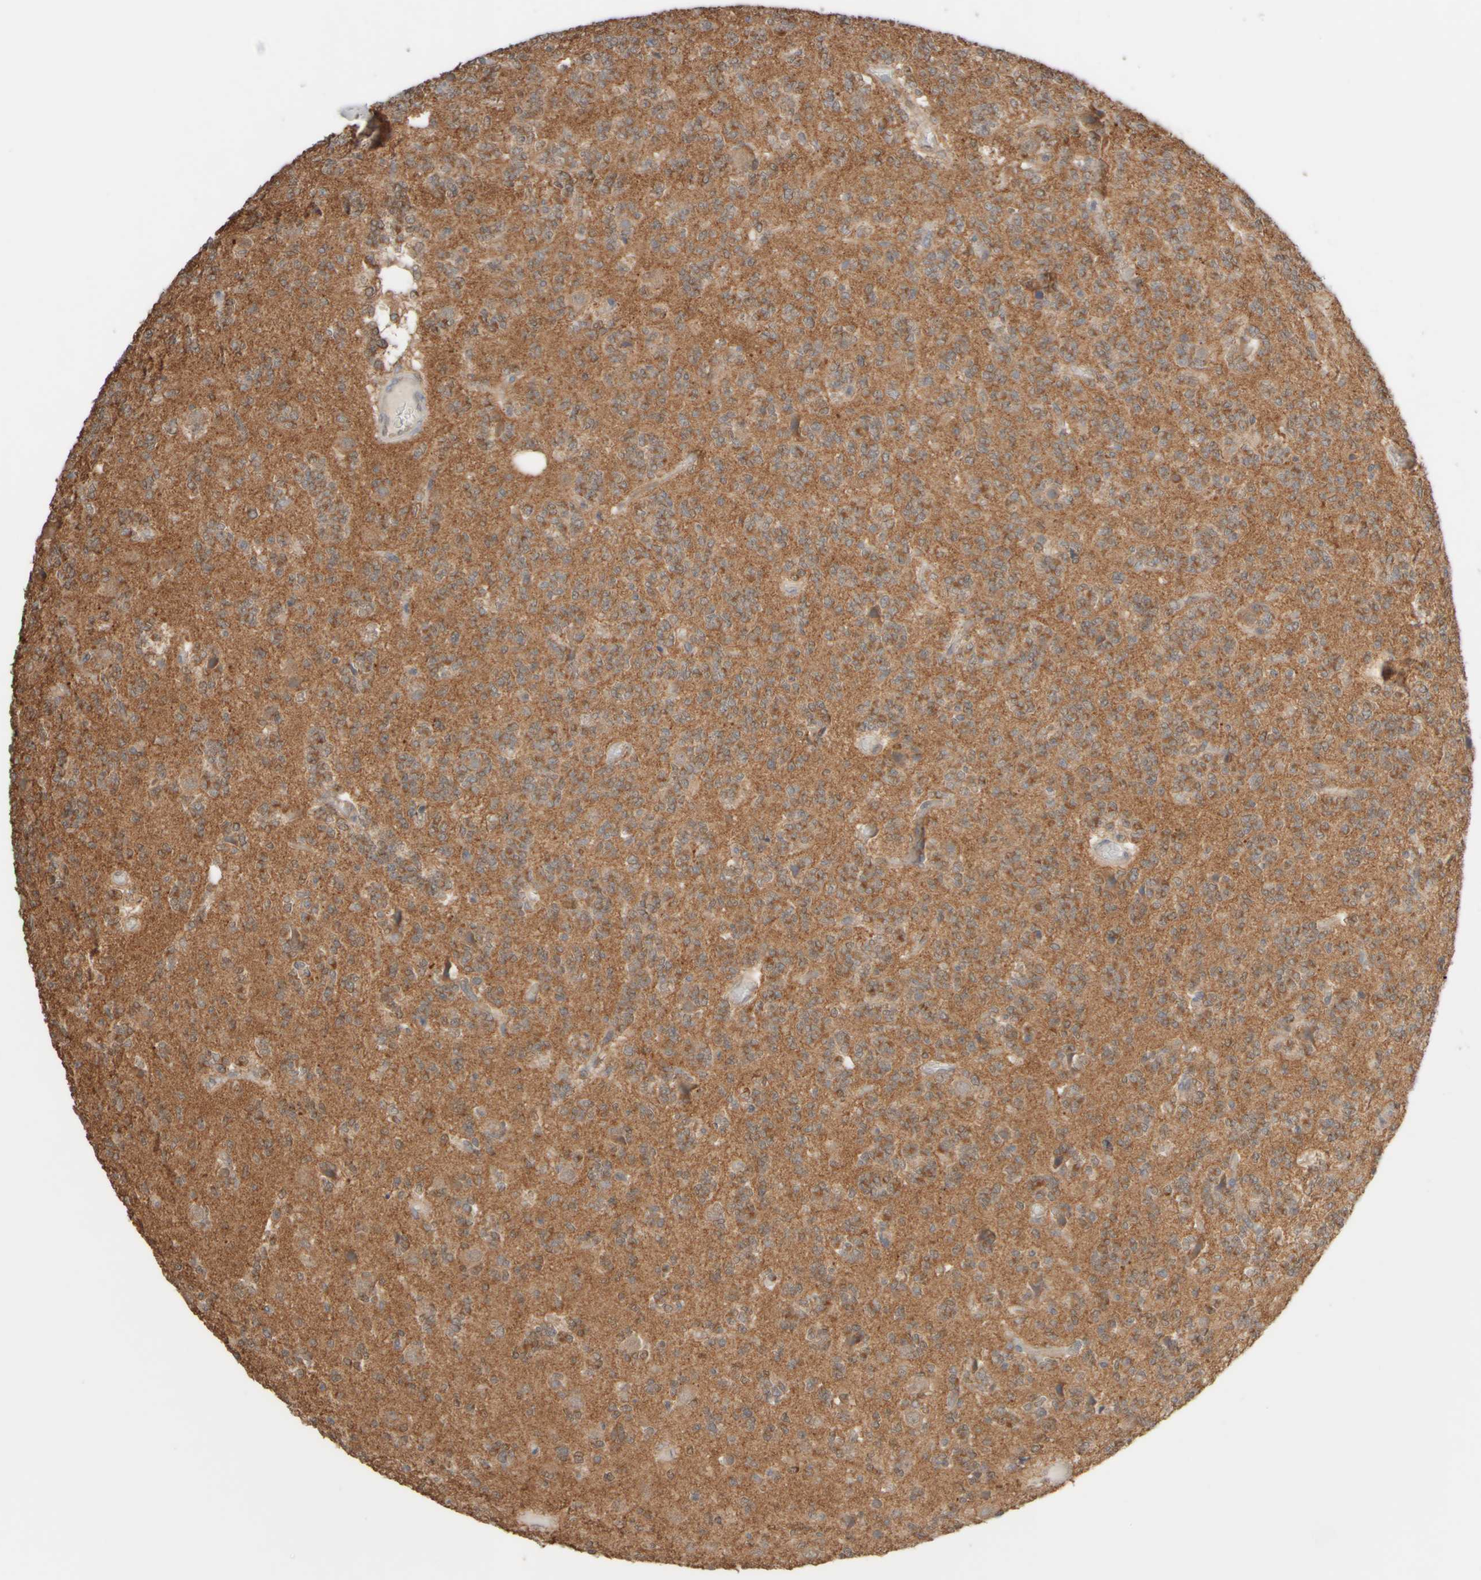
{"staining": {"intensity": "moderate", "quantity": ">75%", "location": "cytoplasmic/membranous"}, "tissue": "glioma", "cell_type": "Tumor cells", "image_type": "cancer", "snomed": [{"axis": "morphology", "description": "Glioma, malignant, Low grade"}, {"axis": "topography", "description": "Brain"}], "caption": "Approximately >75% of tumor cells in malignant glioma (low-grade) demonstrate moderate cytoplasmic/membranous protein expression as visualized by brown immunohistochemical staining.", "gene": "EIF2B3", "patient": {"sex": "male", "age": 38}}